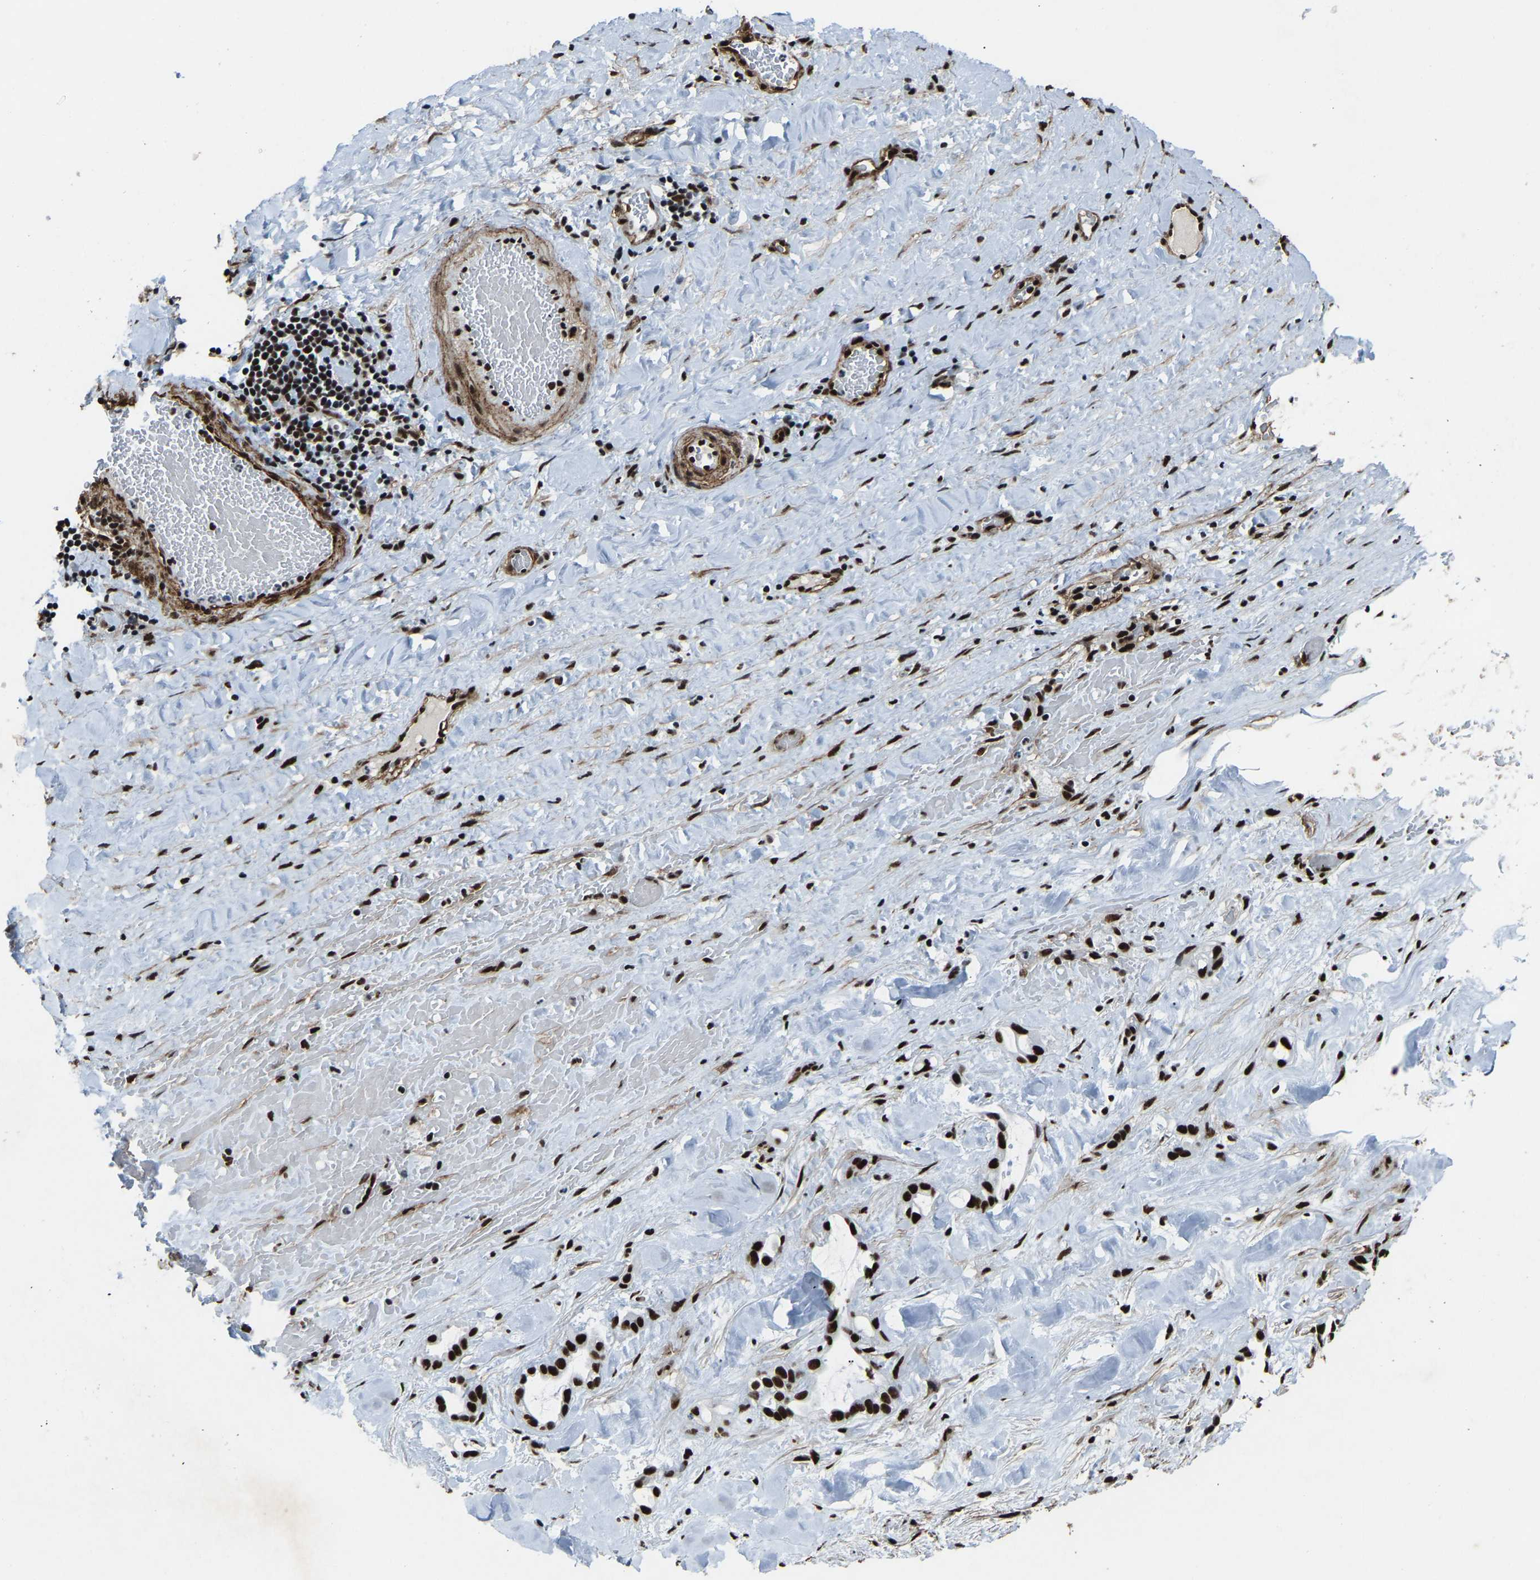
{"staining": {"intensity": "strong", "quantity": ">75%", "location": "nuclear"}, "tissue": "liver cancer", "cell_type": "Tumor cells", "image_type": "cancer", "snomed": [{"axis": "morphology", "description": "Cholangiocarcinoma"}, {"axis": "topography", "description": "Liver"}], "caption": "An image showing strong nuclear positivity in about >75% of tumor cells in cholangiocarcinoma (liver), as visualized by brown immunohistochemical staining.", "gene": "DDX5", "patient": {"sex": "female", "age": 65}}